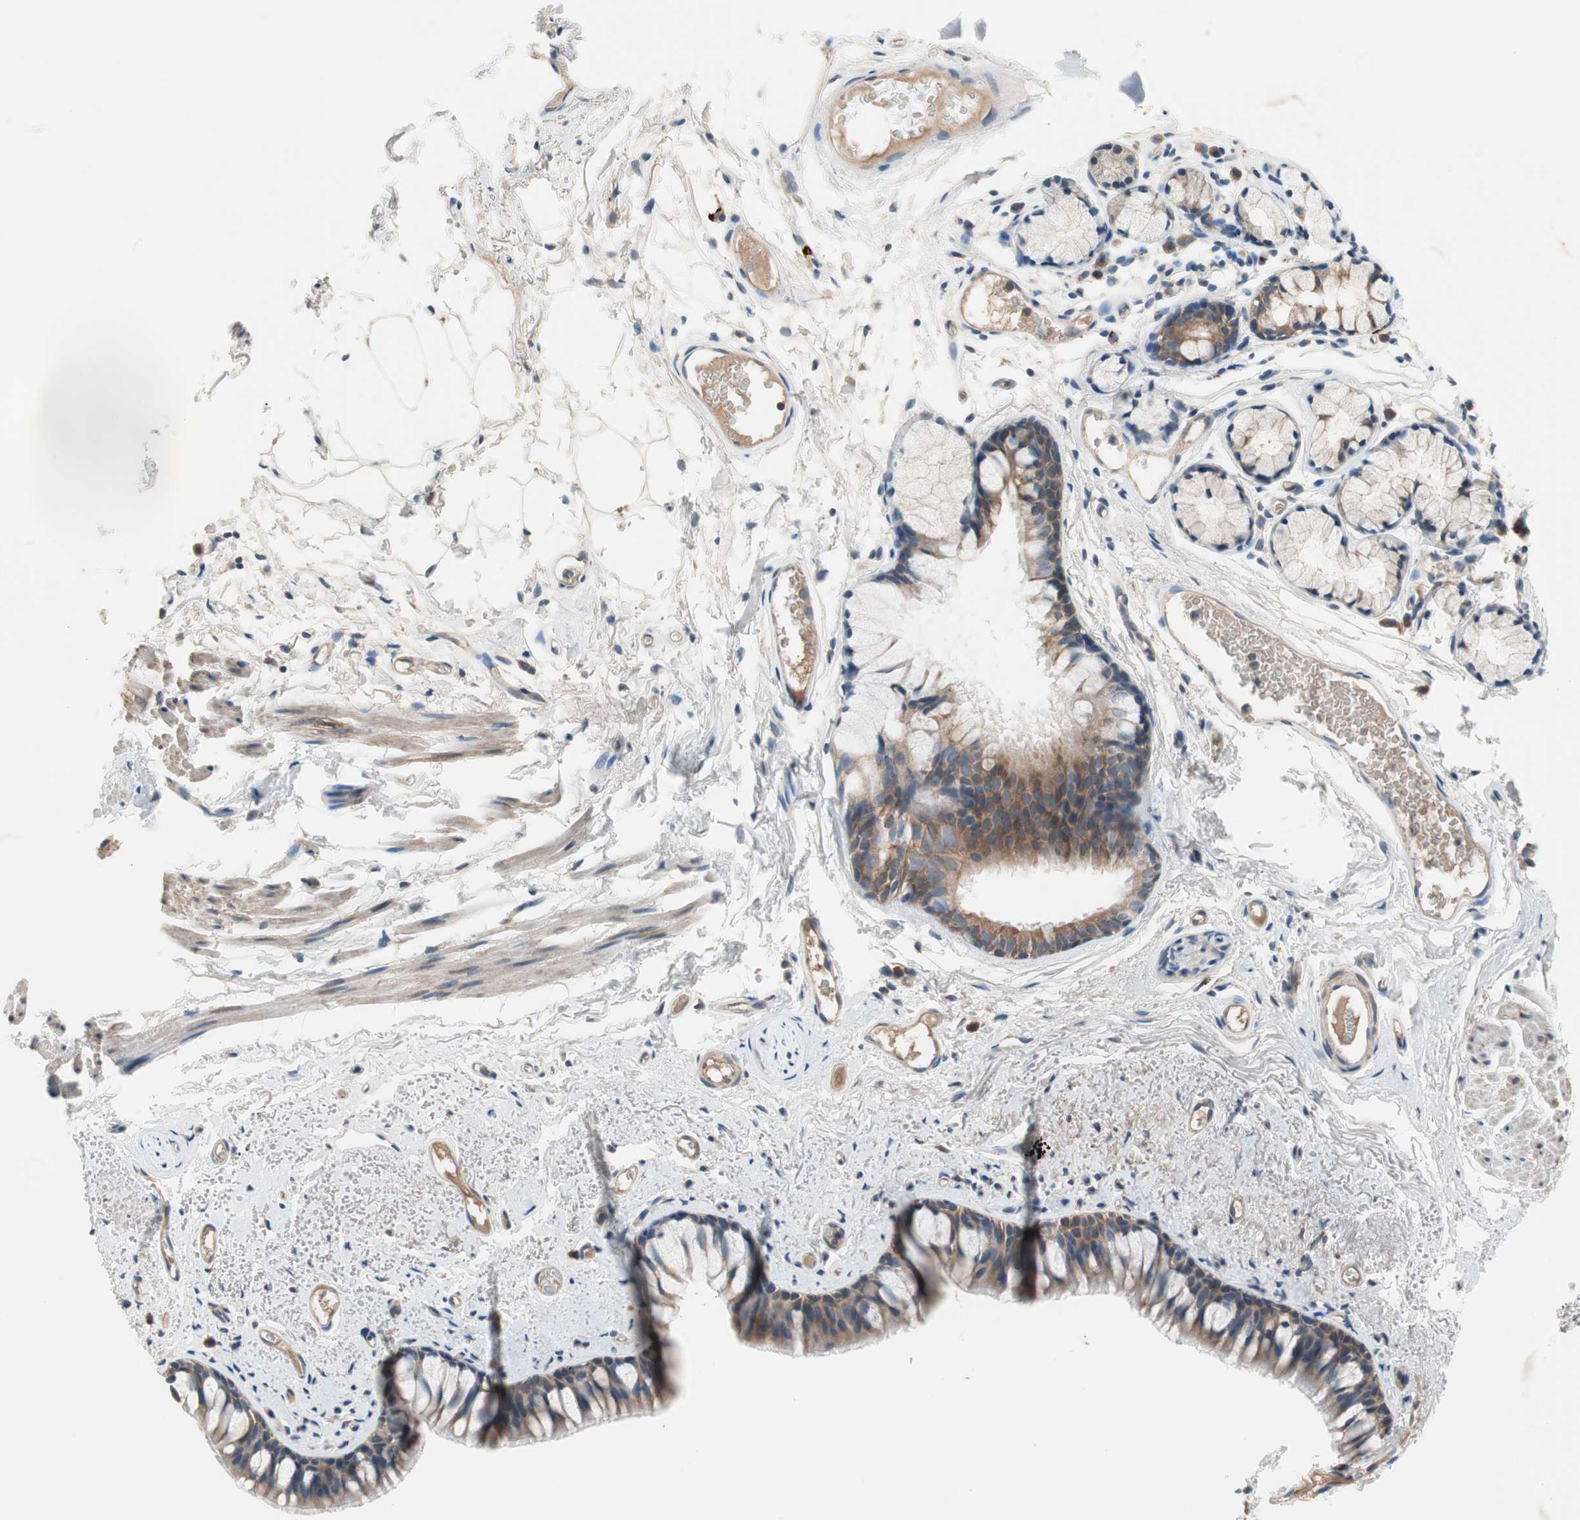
{"staining": {"intensity": "moderate", "quantity": ">75%", "location": "cytoplasmic/membranous"}, "tissue": "bronchus", "cell_type": "Respiratory epithelial cells", "image_type": "normal", "snomed": [{"axis": "morphology", "description": "Normal tissue, NOS"}, {"axis": "topography", "description": "Bronchus"}], "caption": "IHC histopathology image of benign bronchus: human bronchus stained using immunohistochemistry (IHC) demonstrates medium levels of moderate protein expression localized specifically in the cytoplasmic/membranous of respiratory epithelial cells, appearing as a cytoplasmic/membranous brown color.", "gene": "FADS2", "patient": {"sex": "female", "age": 73}}